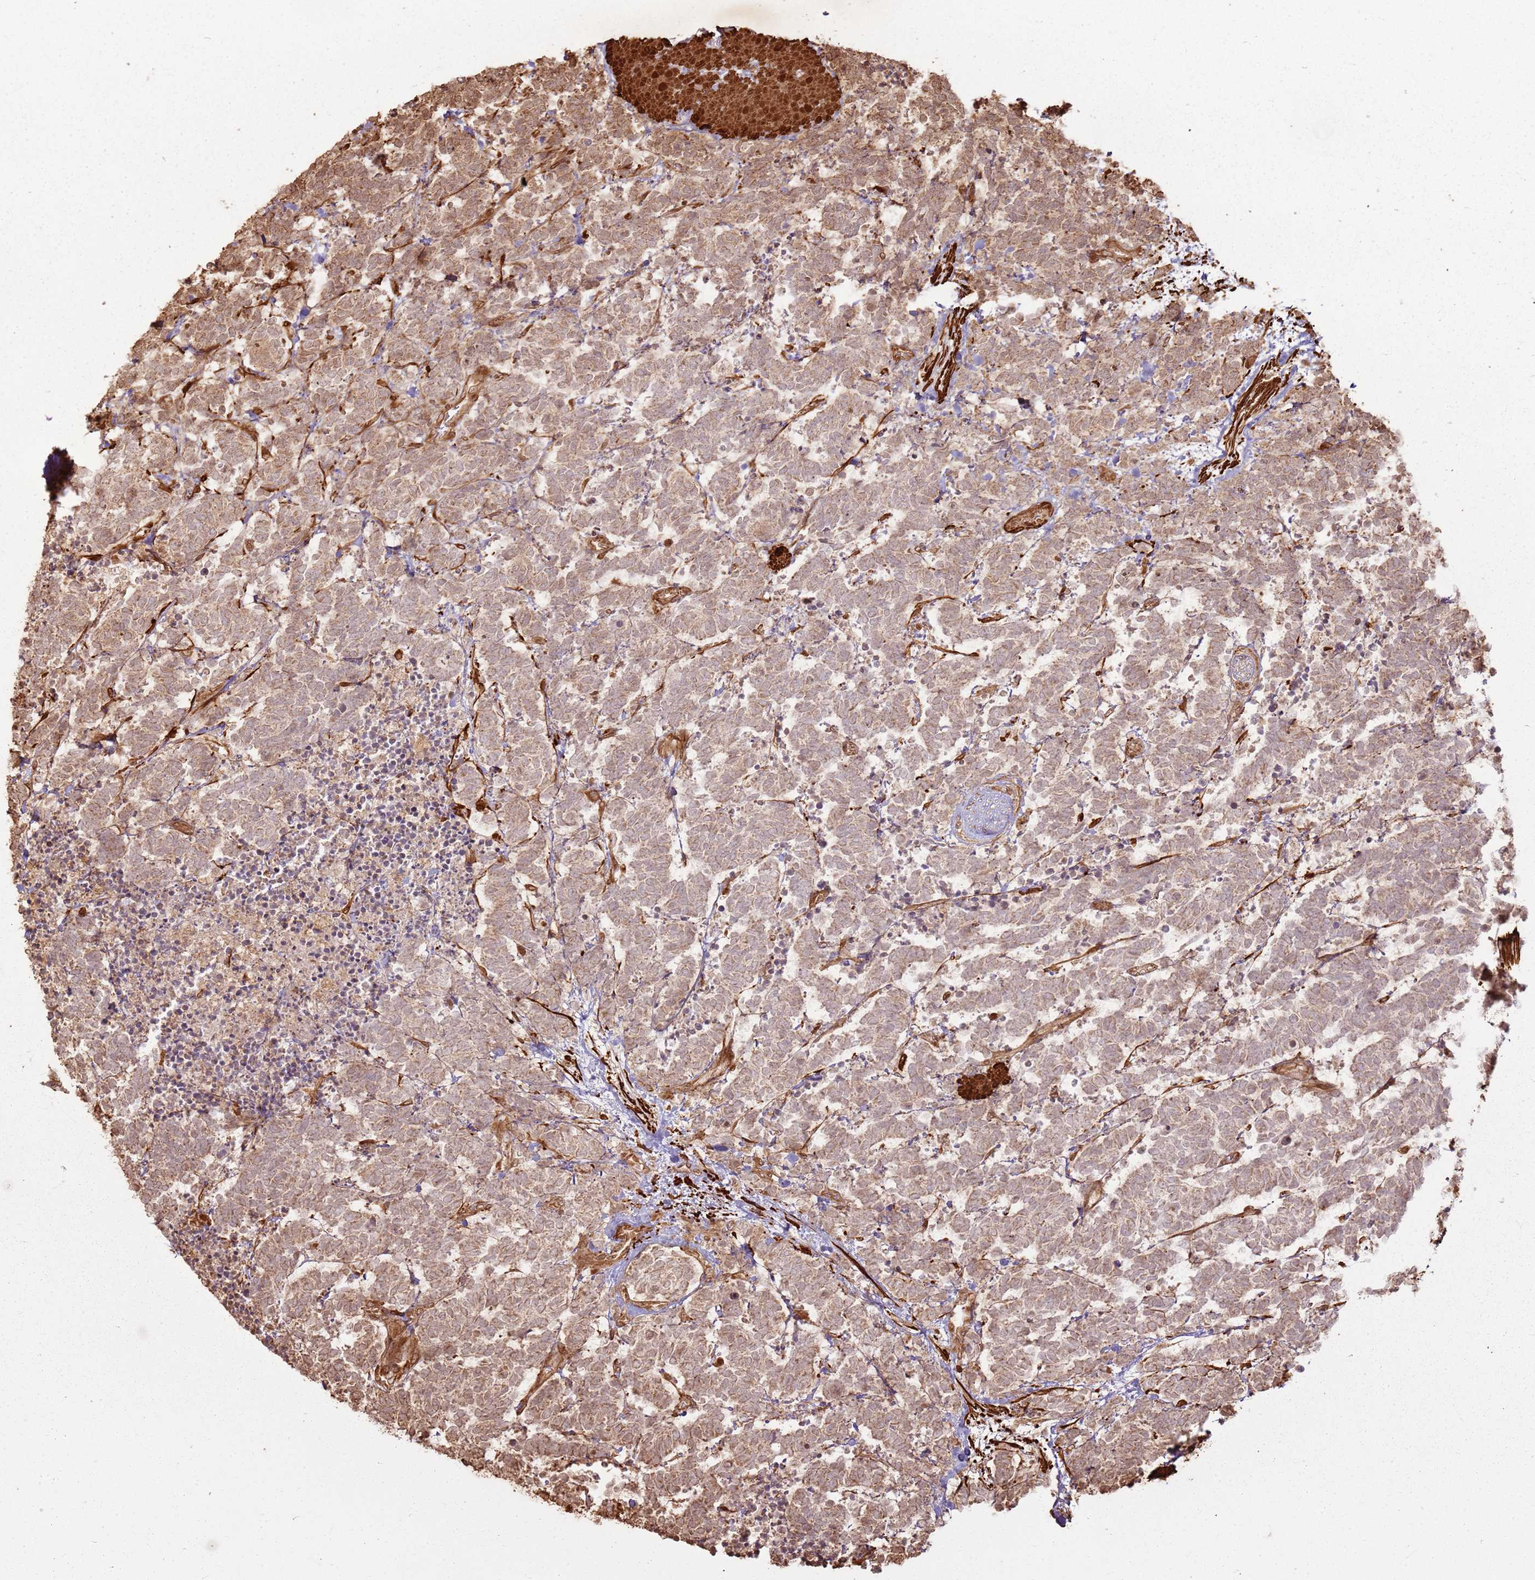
{"staining": {"intensity": "weak", "quantity": ">75%", "location": "cytoplasmic/membranous"}, "tissue": "carcinoid", "cell_type": "Tumor cells", "image_type": "cancer", "snomed": [{"axis": "morphology", "description": "Carcinoma, NOS"}, {"axis": "morphology", "description": "Carcinoid, malignant, NOS"}, {"axis": "topography", "description": "Prostate"}], "caption": "Immunohistochemistry staining of carcinoid, which shows low levels of weak cytoplasmic/membranous staining in about >75% of tumor cells indicating weak cytoplasmic/membranous protein positivity. The staining was performed using DAB (3,3'-diaminobenzidine) (brown) for protein detection and nuclei were counterstained in hematoxylin (blue).", "gene": "DDX59", "patient": {"sex": "male", "age": 57}}